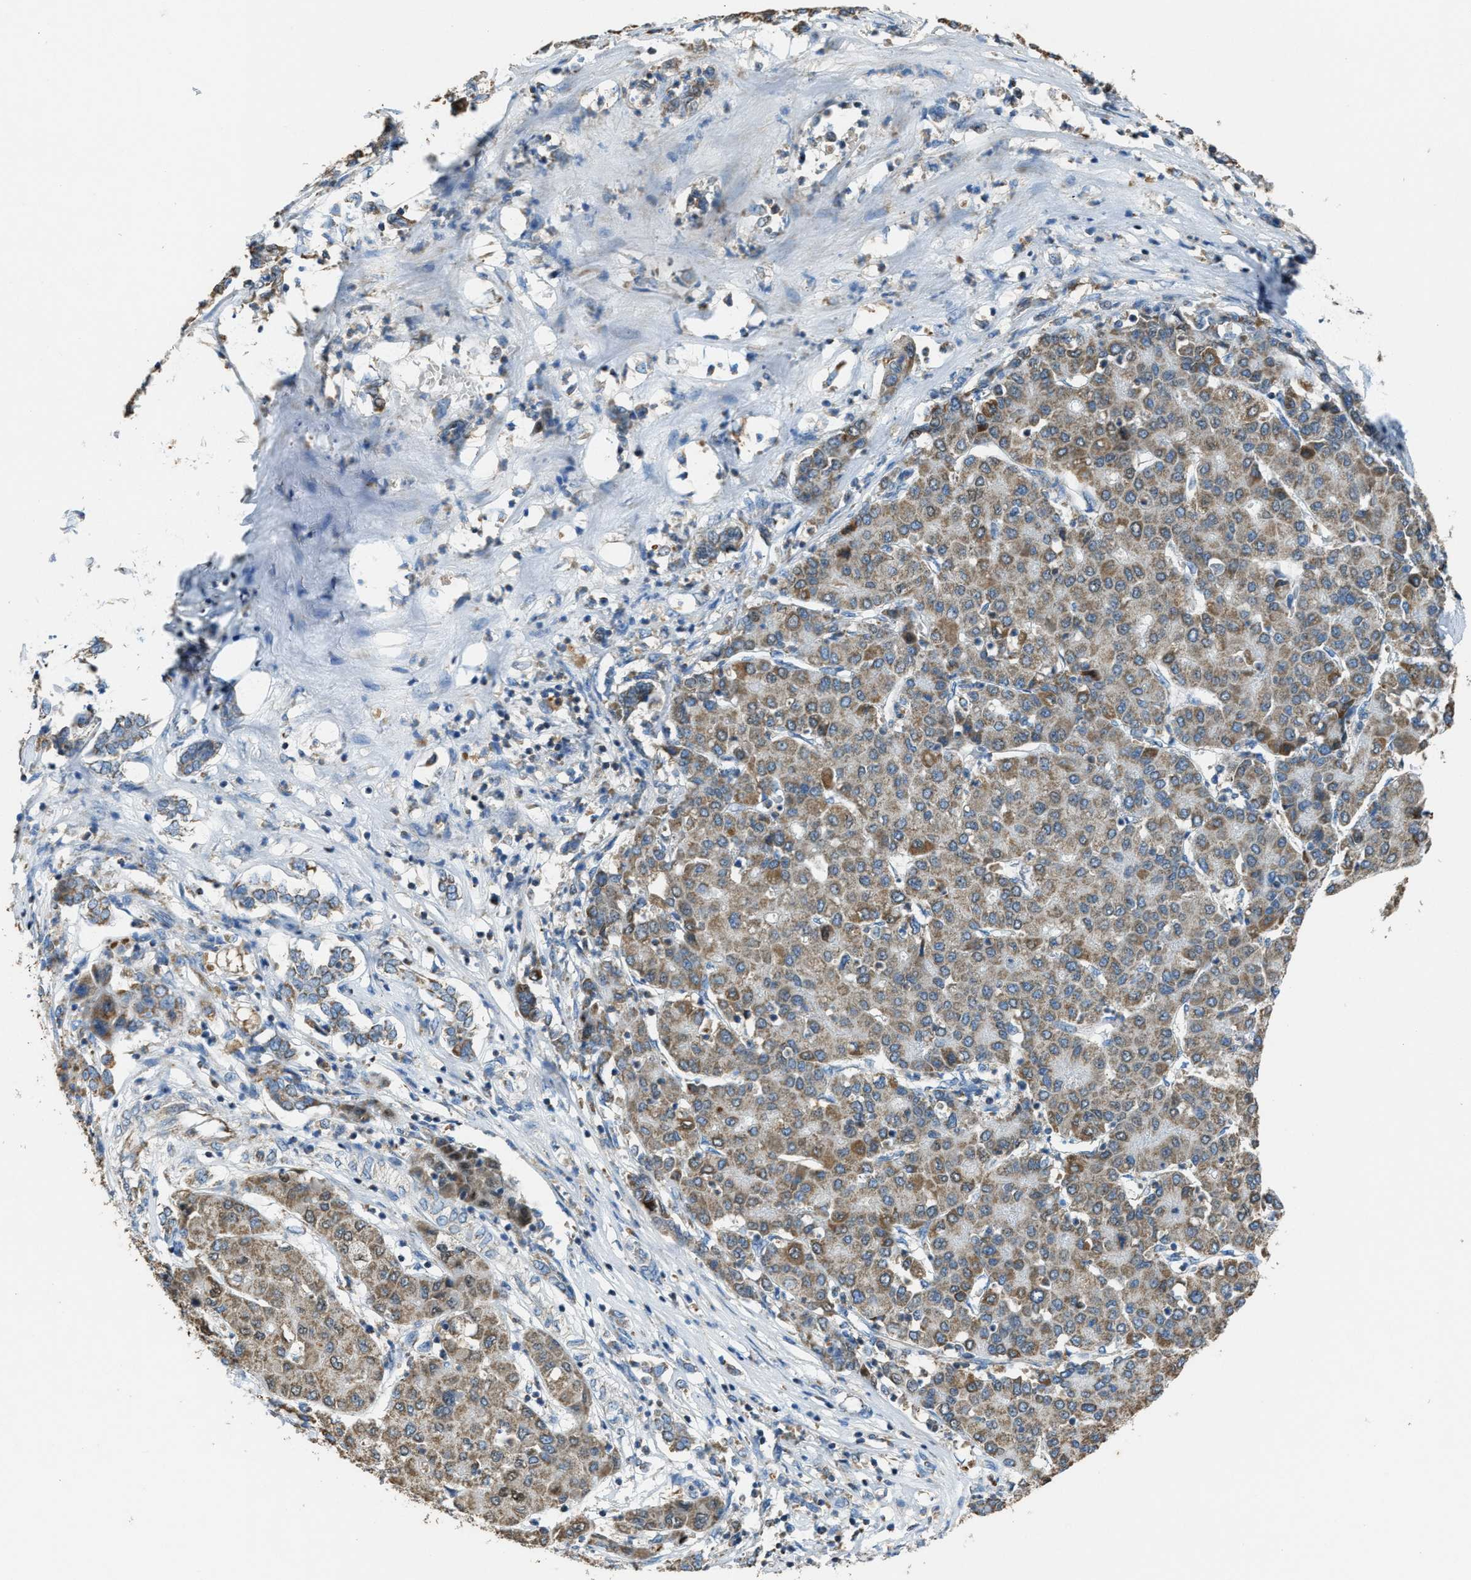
{"staining": {"intensity": "moderate", "quantity": ">75%", "location": "cytoplasmic/membranous"}, "tissue": "liver cancer", "cell_type": "Tumor cells", "image_type": "cancer", "snomed": [{"axis": "morphology", "description": "Carcinoma, Hepatocellular, NOS"}, {"axis": "topography", "description": "Liver"}], "caption": "Hepatocellular carcinoma (liver) tissue demonstrates moderate cytoplasmic/membranous positivity in approximately >75% of tumor cells, visualized by immunohistochemistry.", "gene": "SLC25A11", "patient": {"sex": "male", "age": 65}}